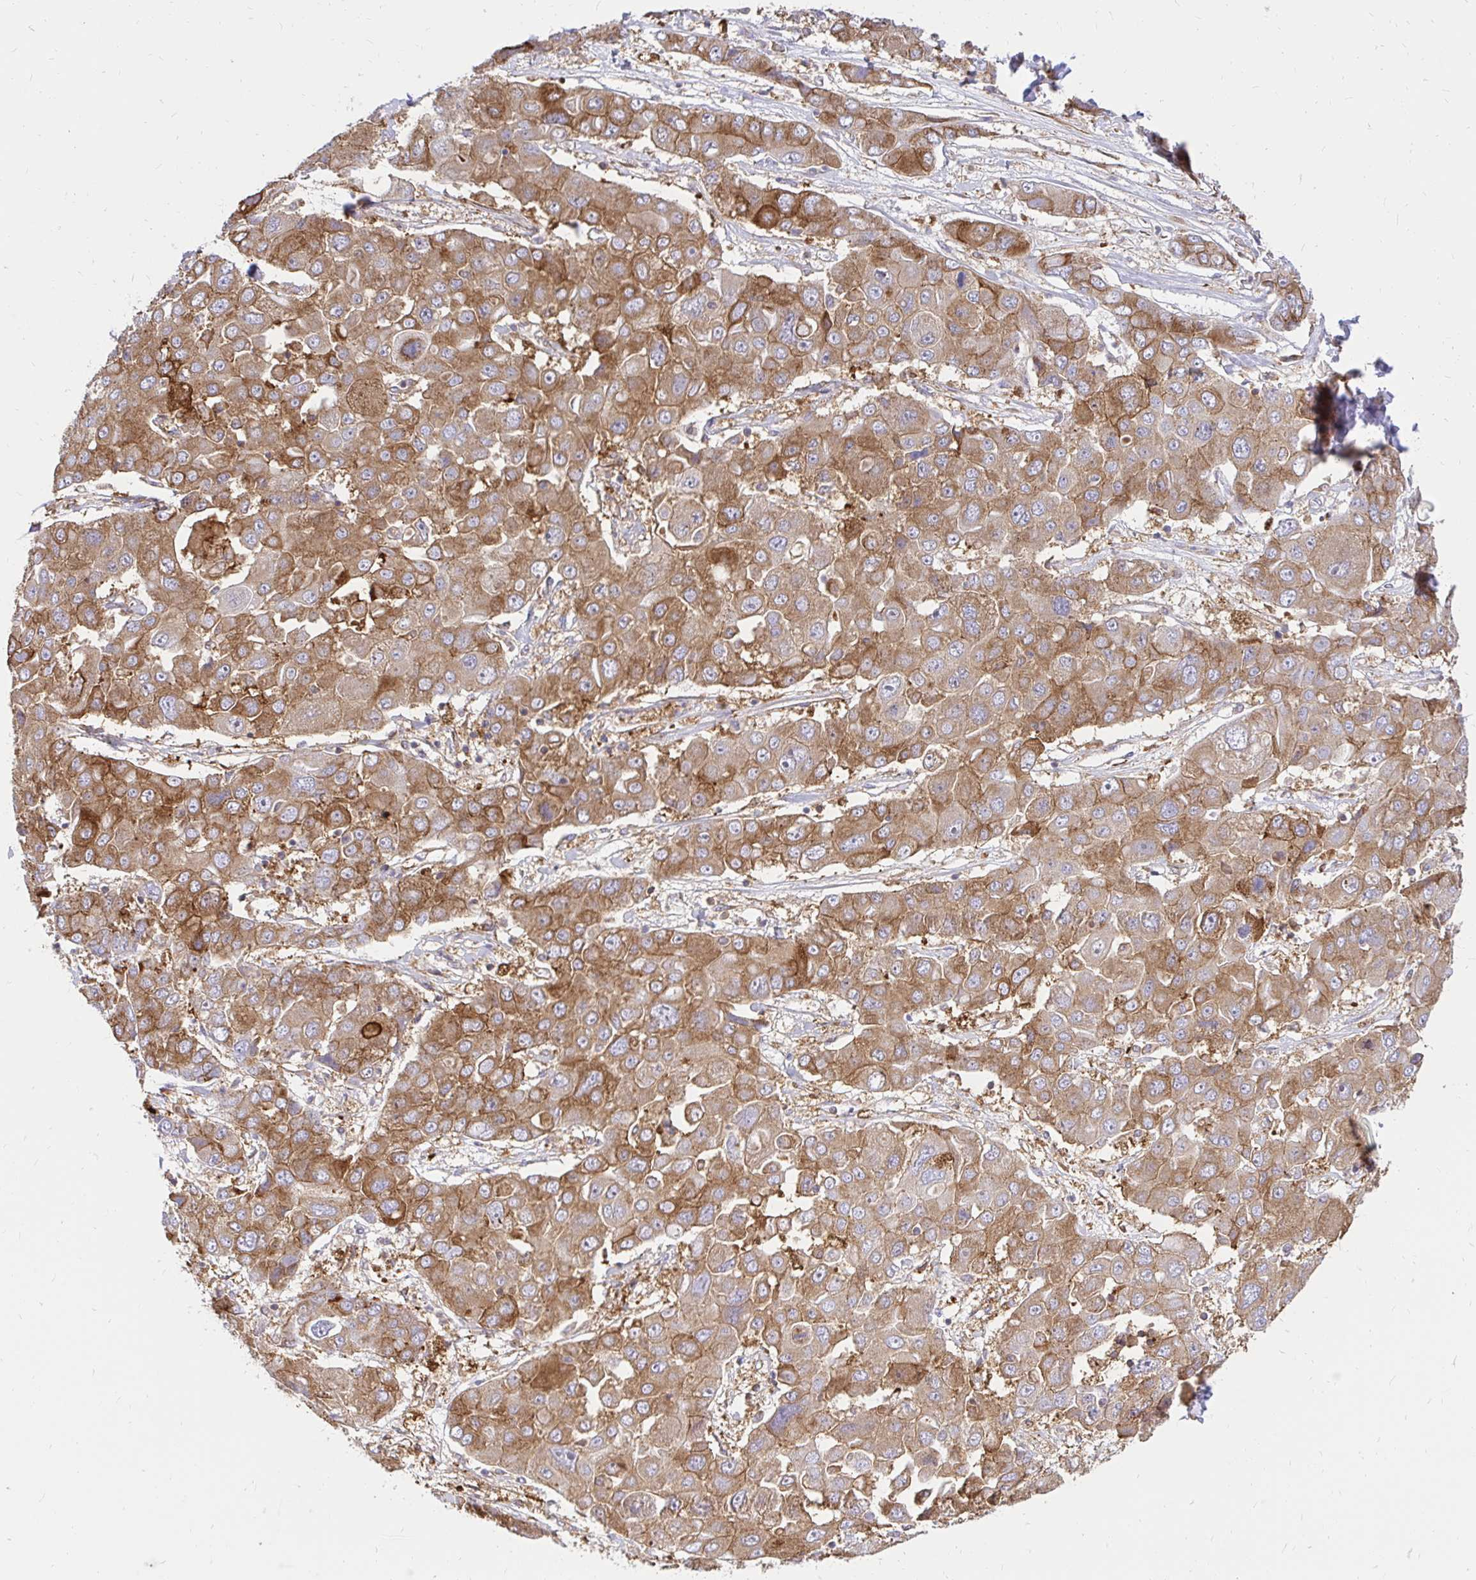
{"staining": {"intensity": "moderate", "quantity": ">75%", "location": "cytoplasmic/membranous"}, "tissue": "liver cancer", "cell_type": "Tumor cells", "image_type": "cancer", "snomed": [{"axis": "morphology", "description": "Cholangiocarcinoma"}, {"axis": "topography", "description": "Liver"}], "caption": "Protein expression analysis of human liver cancer reveals moderate cytoplasmic/membranous staining in about >75% of tumor cells. (Brightfield microscopy of DAB IHC at high magnification).", "gene": "ABCB10", "patient": {"sex": "male", "age": 67}}